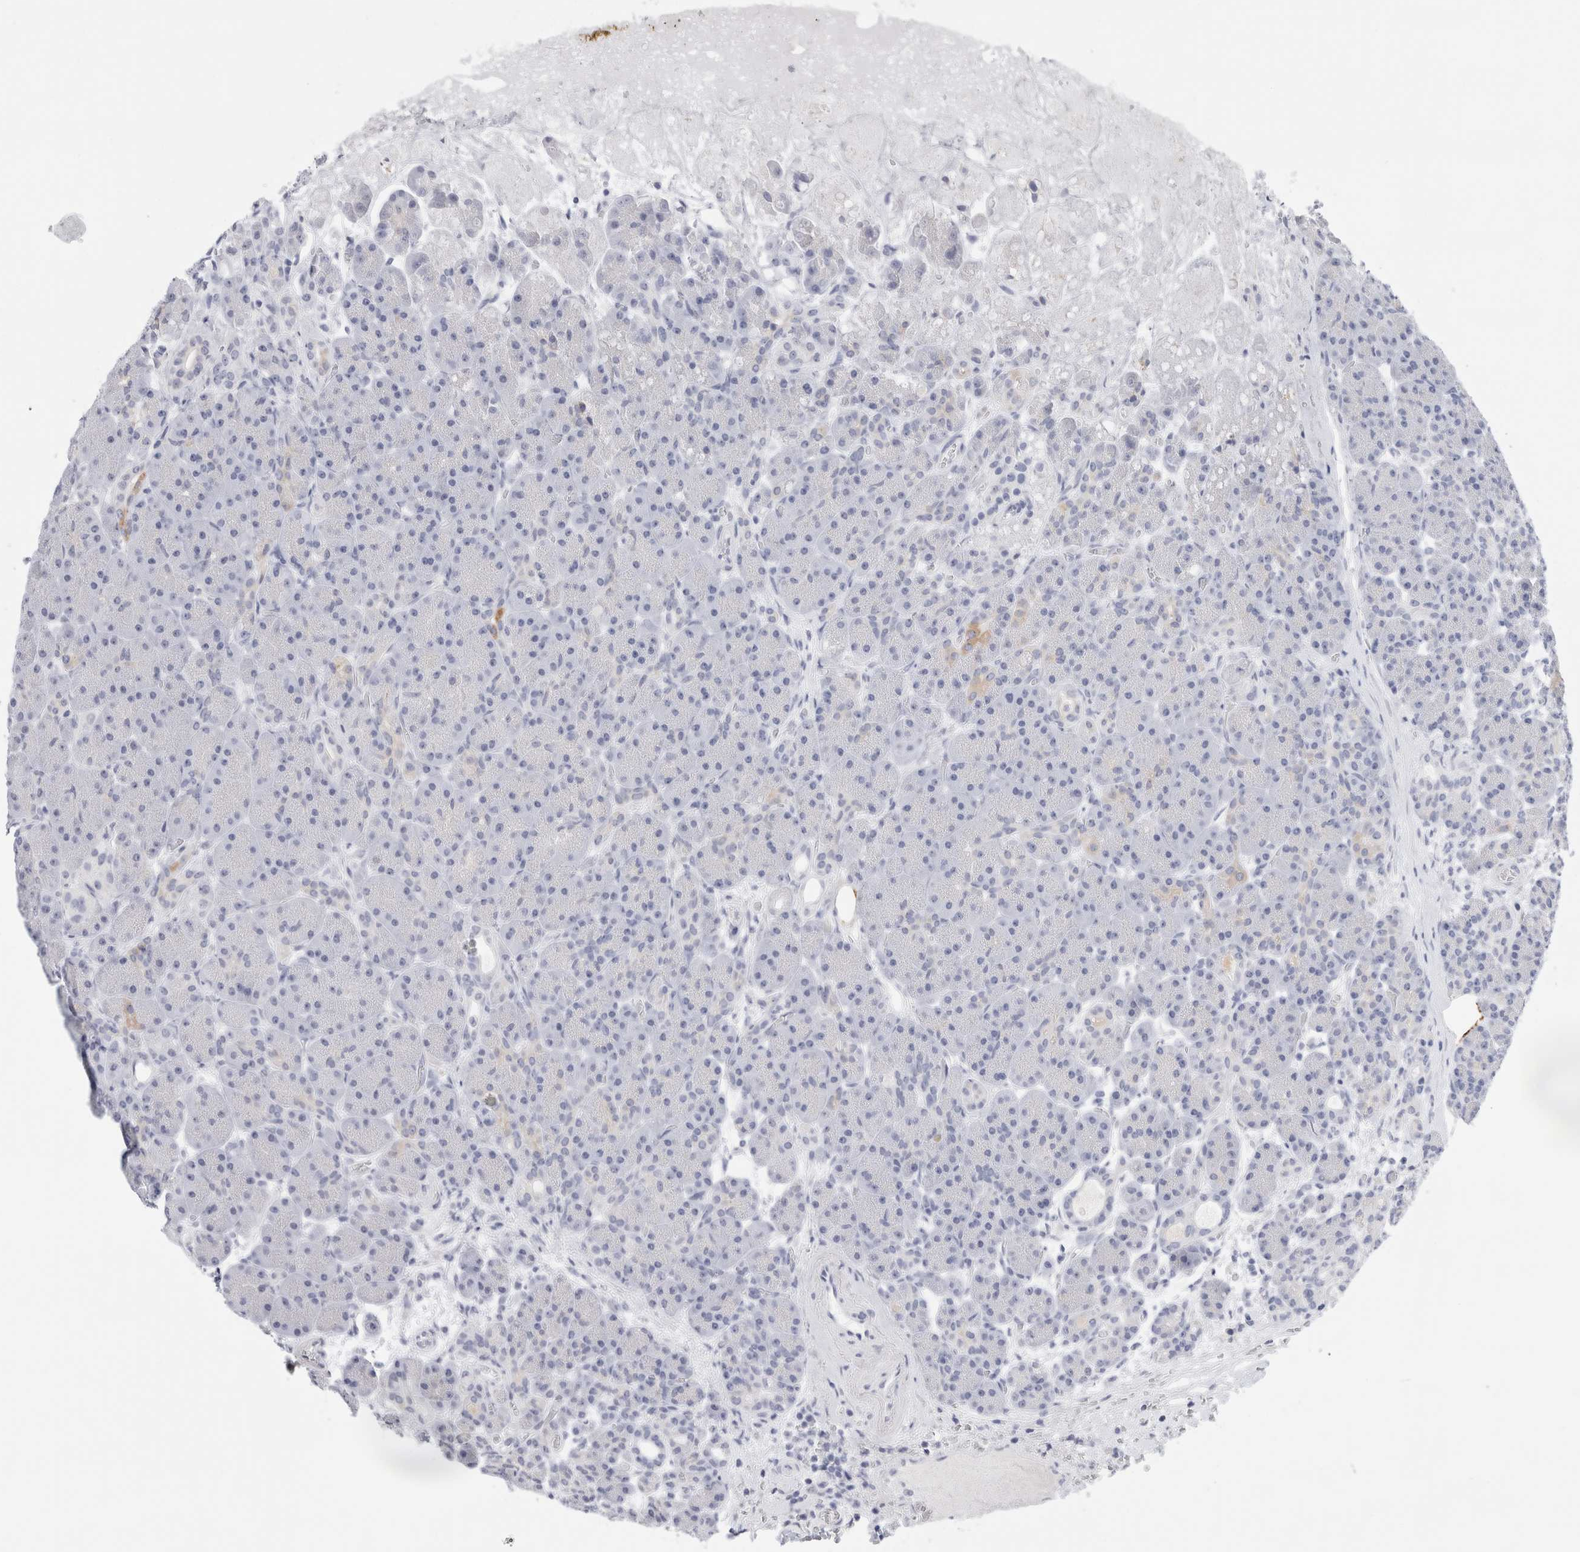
{"staining": {"intensity": "weak", "quantity": "<25%", "location": "cytoplasmic/membranous"}, "tissue": "pancreas", "cell_type": "Exocrine glandular cells", "image_type": "normal", "snomed": [{"axis": "morphology", "description": "Normal tissue, NOS"}, {"axis": "topography", "description": "Pancreas"}], "caption": "An image of pancreas stained for a protein demonstrates no brown staining in exocrine glandular cells. The staining was performed using DAB to visualize the protein expression in brown, while the nuclei were stained in blue with hematoxylin (Magnification: 20x).", "gene": "MUC15", "patient": {"sex": "male", "age": 63}}